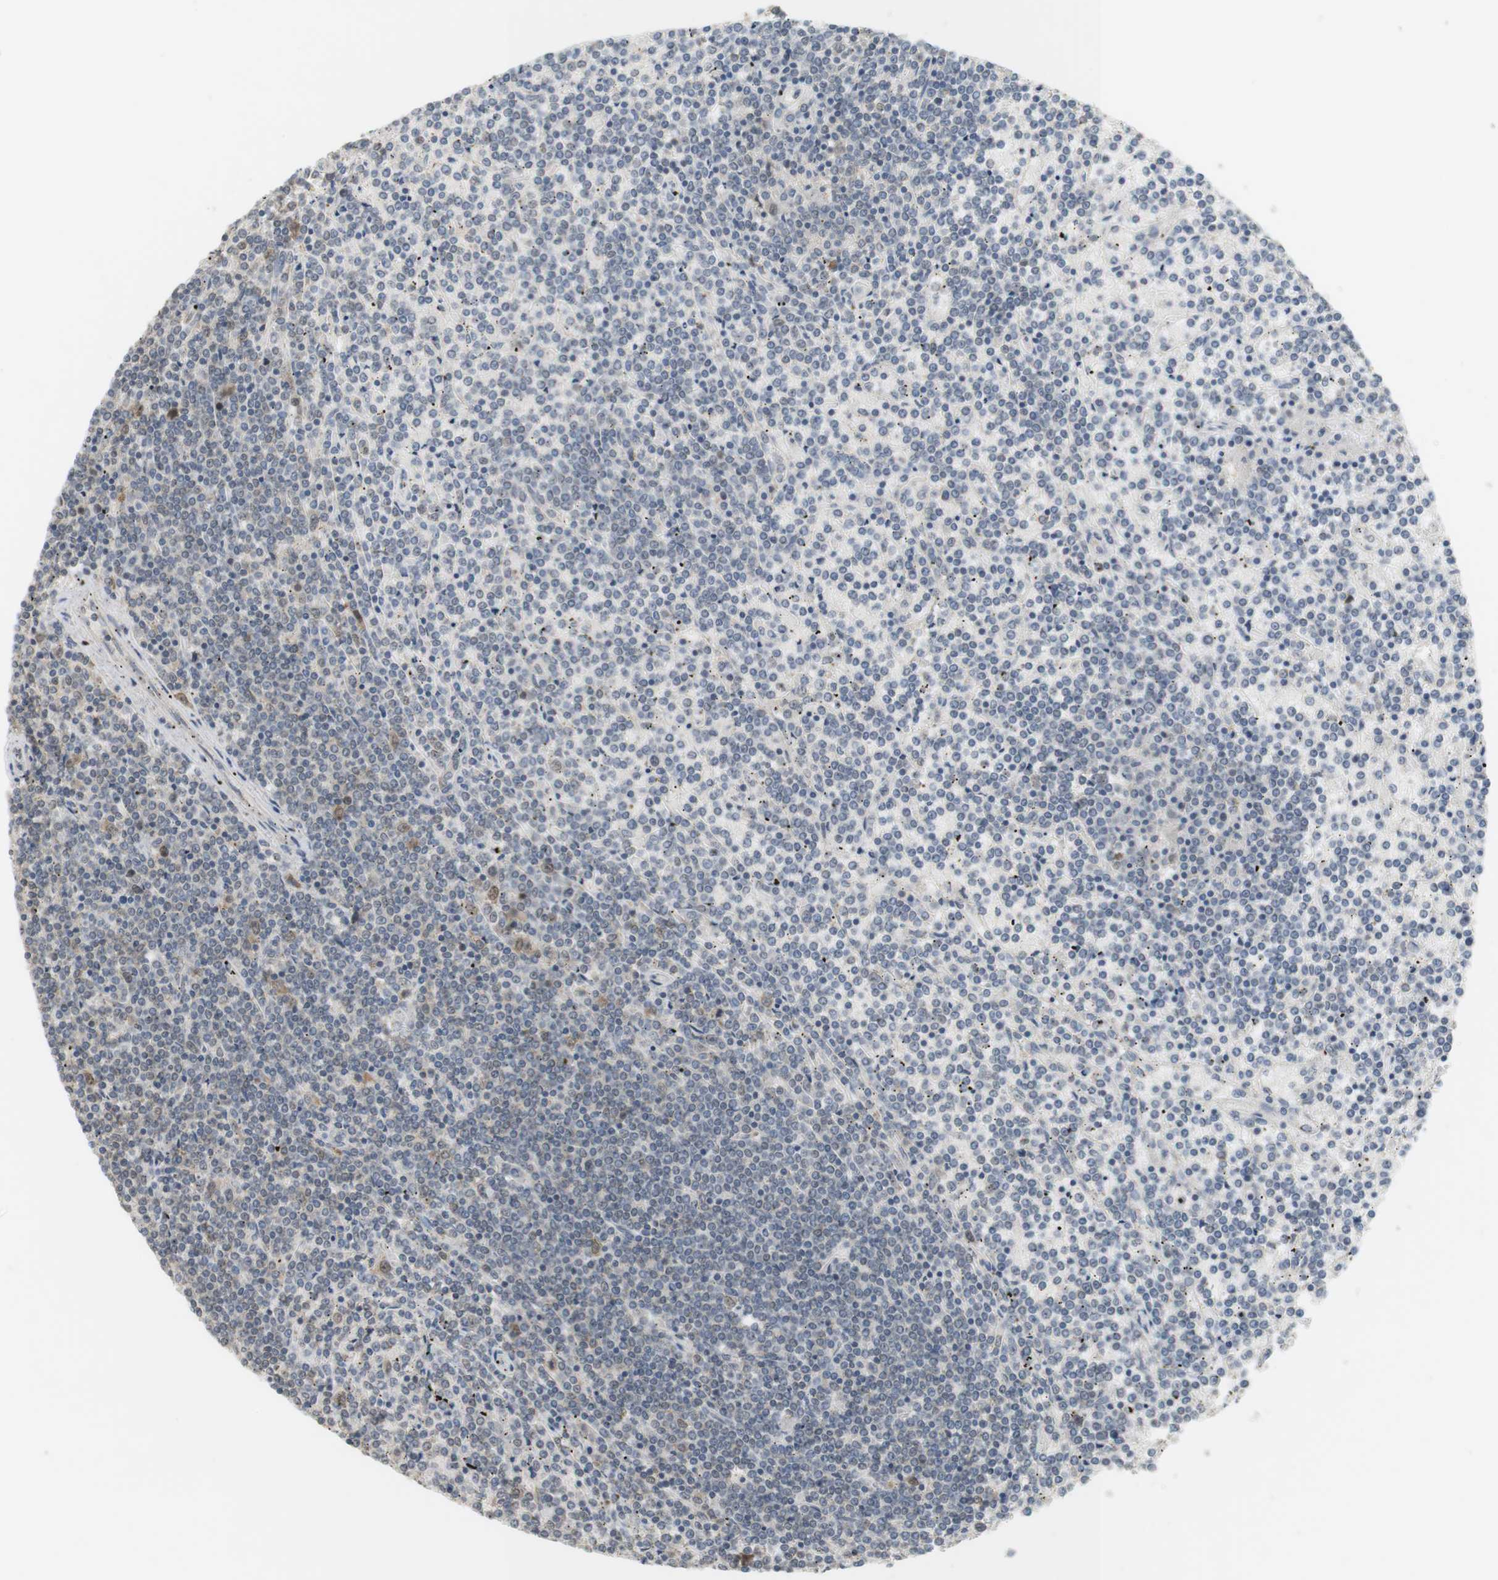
{"staining": {"intensity": "negative", "quantity": "none", "location": "none"}, "tissue": "lymphoma", "cell_type": "Tumor cells", "image_type": "cancer", "snomed": [{"axis": "morphology", "description": "Malignant lymphoma, non-Hodgkin's type, Low grade"}, {"axis": "topography", "description": "Spleen"}], "caption": "There is no significant expression in tumor cells of lymphoma.", "gene": "TTK", "patient": {"sex": "female", "age": 19}}